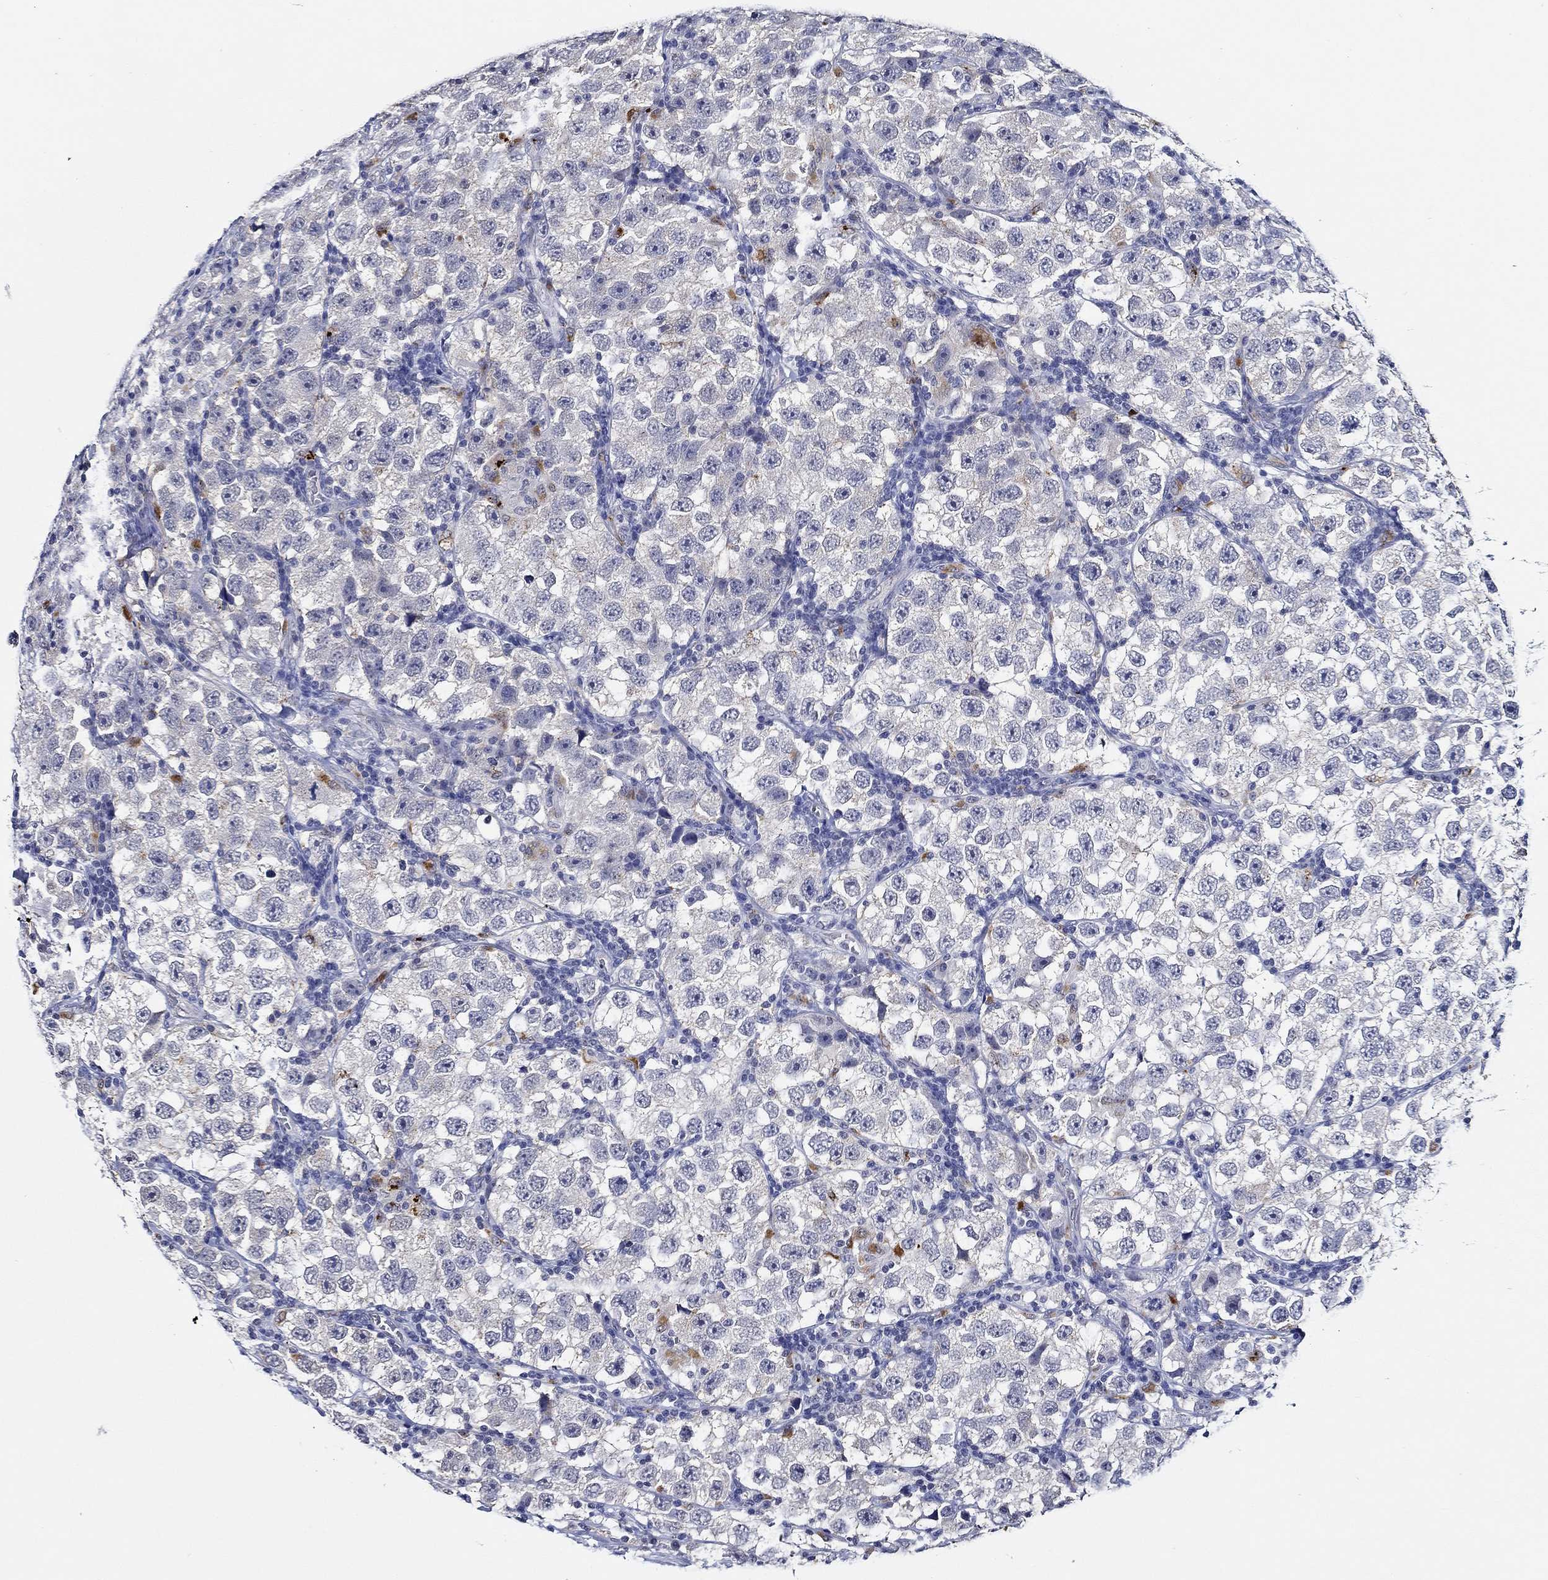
{"staining": {"intensity": "negative", "quantity": "none", "location": "none"}, "tissue": "testis cancer", "cell_type": "Tumor cells", "image_type": "cancer", "snomed": [{"axis": "morphology", "description": "Seminoma, NOS"}, {"axis": "topography", "description": "Testis"}], "caption": "A histopathology image of human testis cancer is negative for staining in tumor cells.", "gene": "GATA2", "patient": {"sex": "male", "age": 26}}